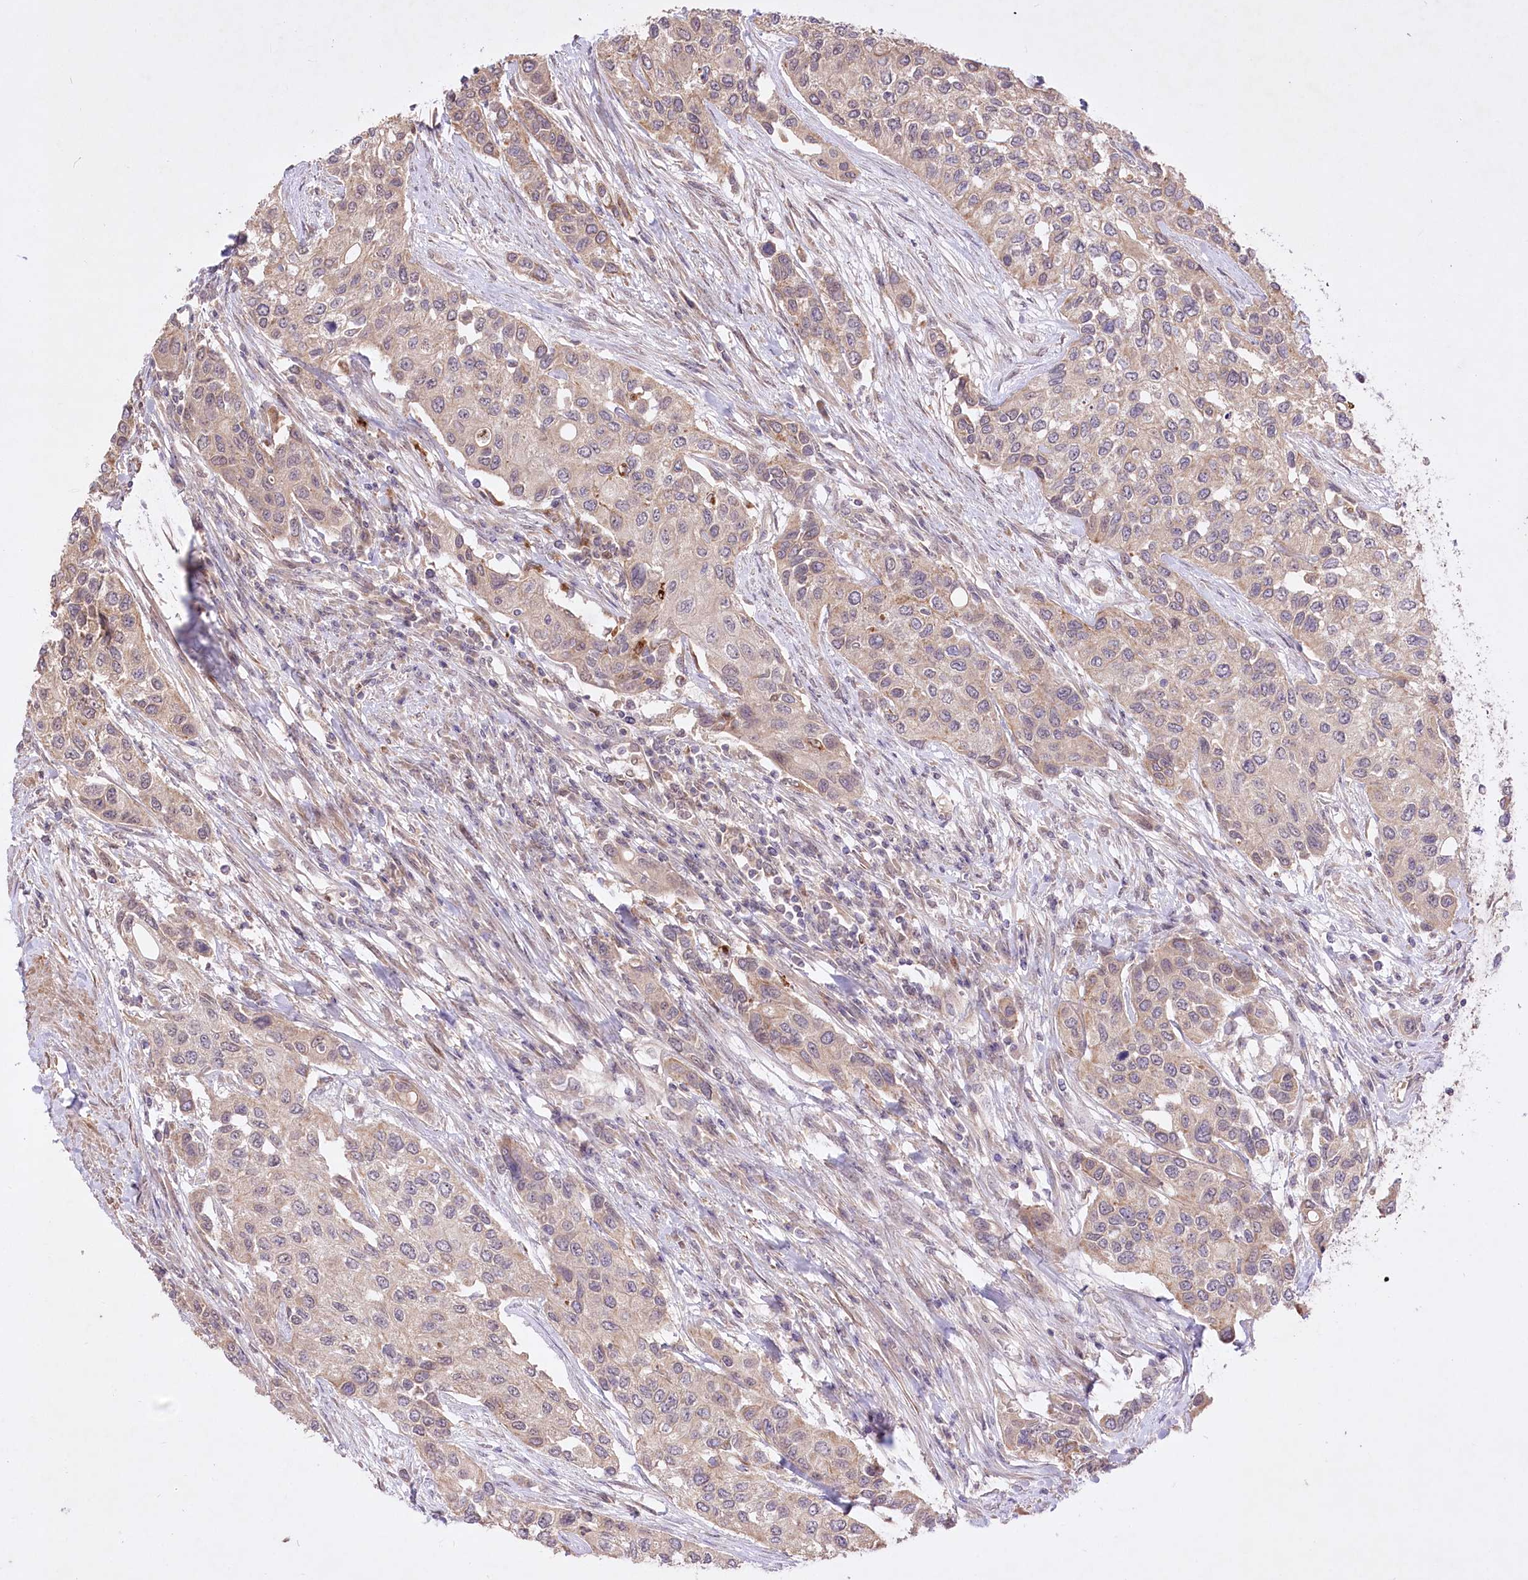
{"staining": {"intensity": "weak", "quantity": "25%-75%", "location": "cytoplasmic/membranous"}, "tissue": "urothelial cancer", "cell_type": "Tumor cells", "image_type": "cancer", "snomed": [{"axis": "morphology", "description": "Normal tissue, NOS"}, {"axis": "morphology", "description": "Urothelial carcinoma, High grade"}, {"axis": "topography", "description": "Vascular tissue"}, {"axis": "topography", "description": "Urinary bladder"}], "caption": "Immunohistochemistry (IHC) photomicrograph of neoplastic tissue: urothelial cancer stained using immunohistochemistry exhibits low levels of weak protein expression localized specifically in the cytoplasmic/membranous of tumor cells, appearing as a cytoplasmic/membranous brown color.", "gene": "HELT", "patient": {"sex": "female", "age": 56}}